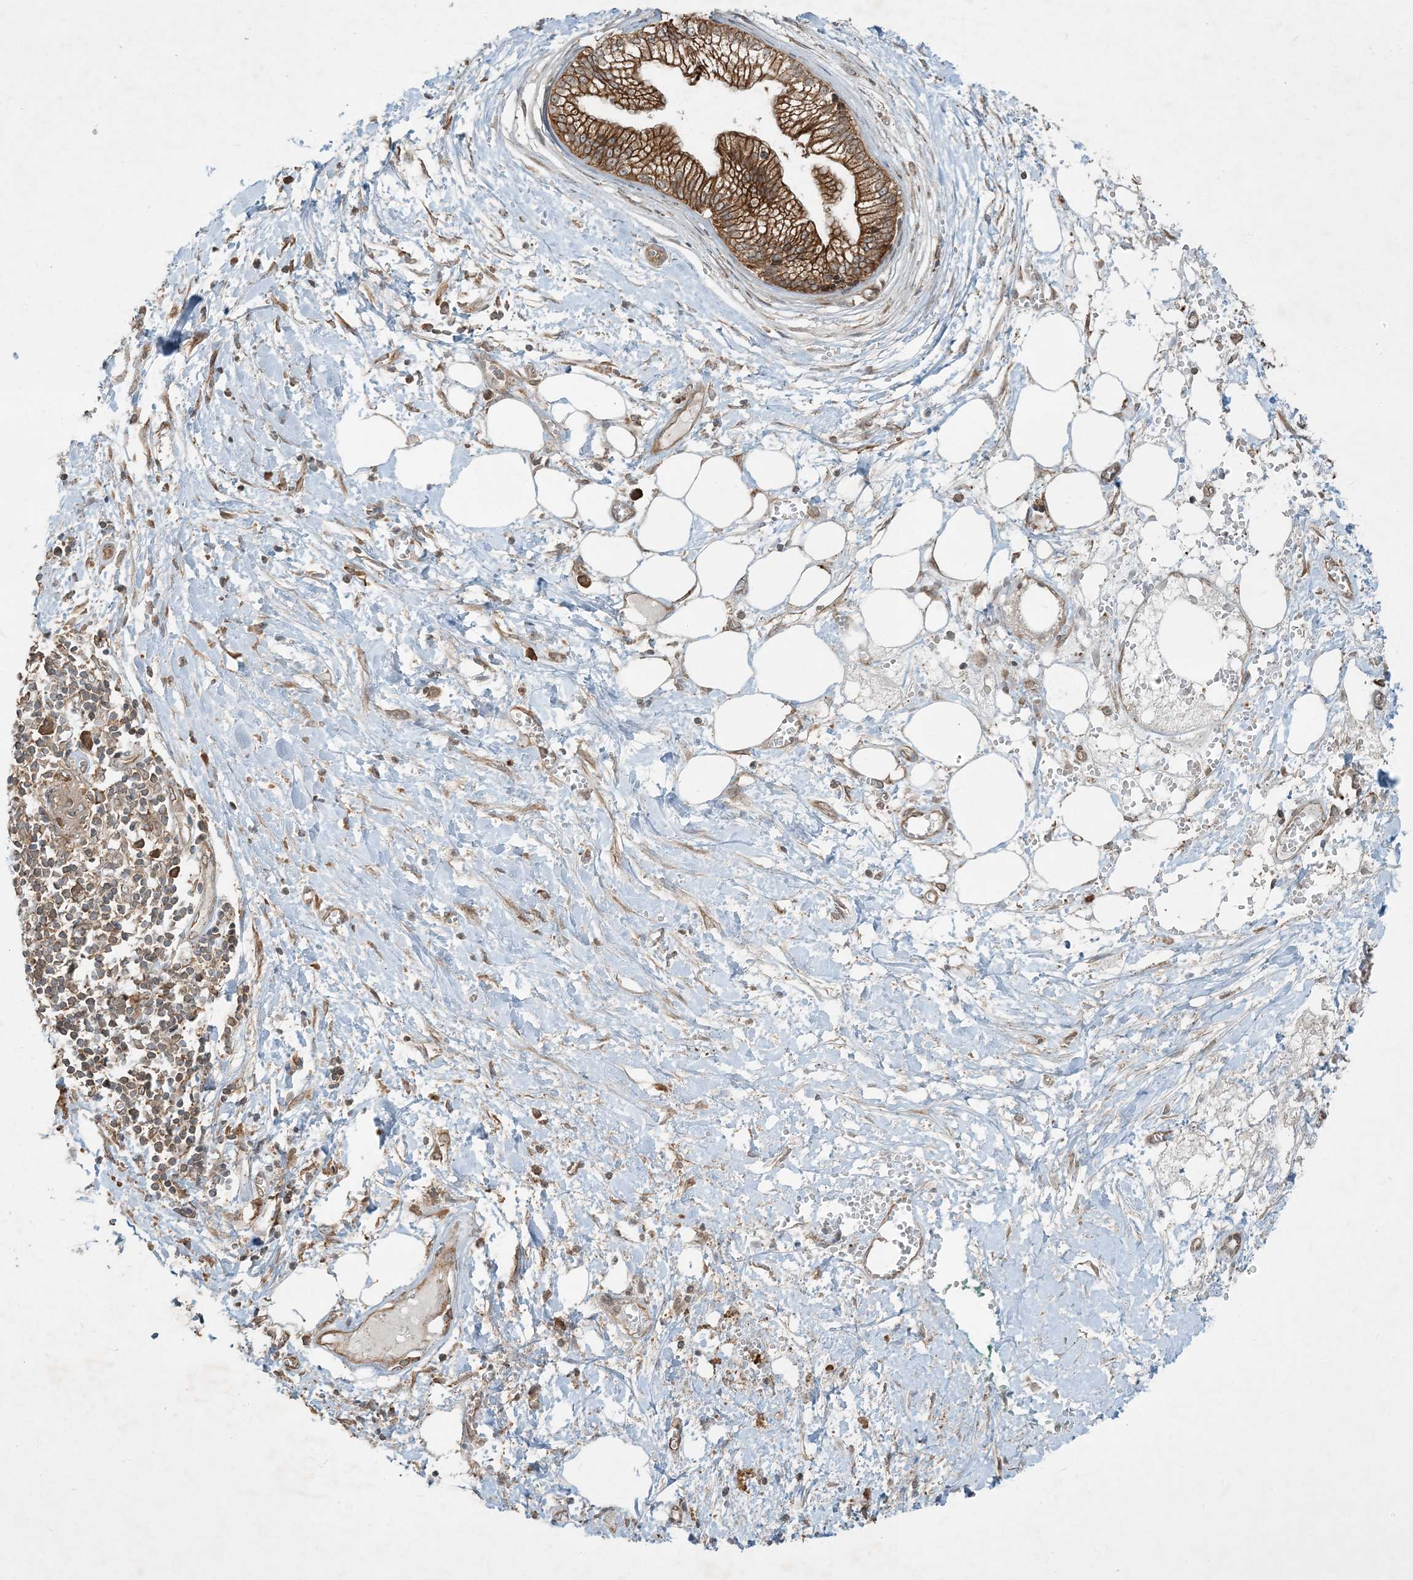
{"staining": {"intensity": "strong", "quantity": ">75%", "location": "cytoplasmic/membranous"}, "tissue": "pancreatic cancer", "cell_type": "Tumor cells", "image_type": "cancer", "snomed": [{"axis": "morphology", "description": "Adenocarcinoma, NOS"}, {"axis": "topography", "description": "Pancreas"}], "caption": "This histopathology image exhibits immunohistochemistry (IHC) staining of human adenocarcinoma (pancreatic), with high strong cytoplasmic/membranous expression in about >75% of tumor cells.", "gene": "COMMD8", "patient": {"sex": "male", "age": 68}}